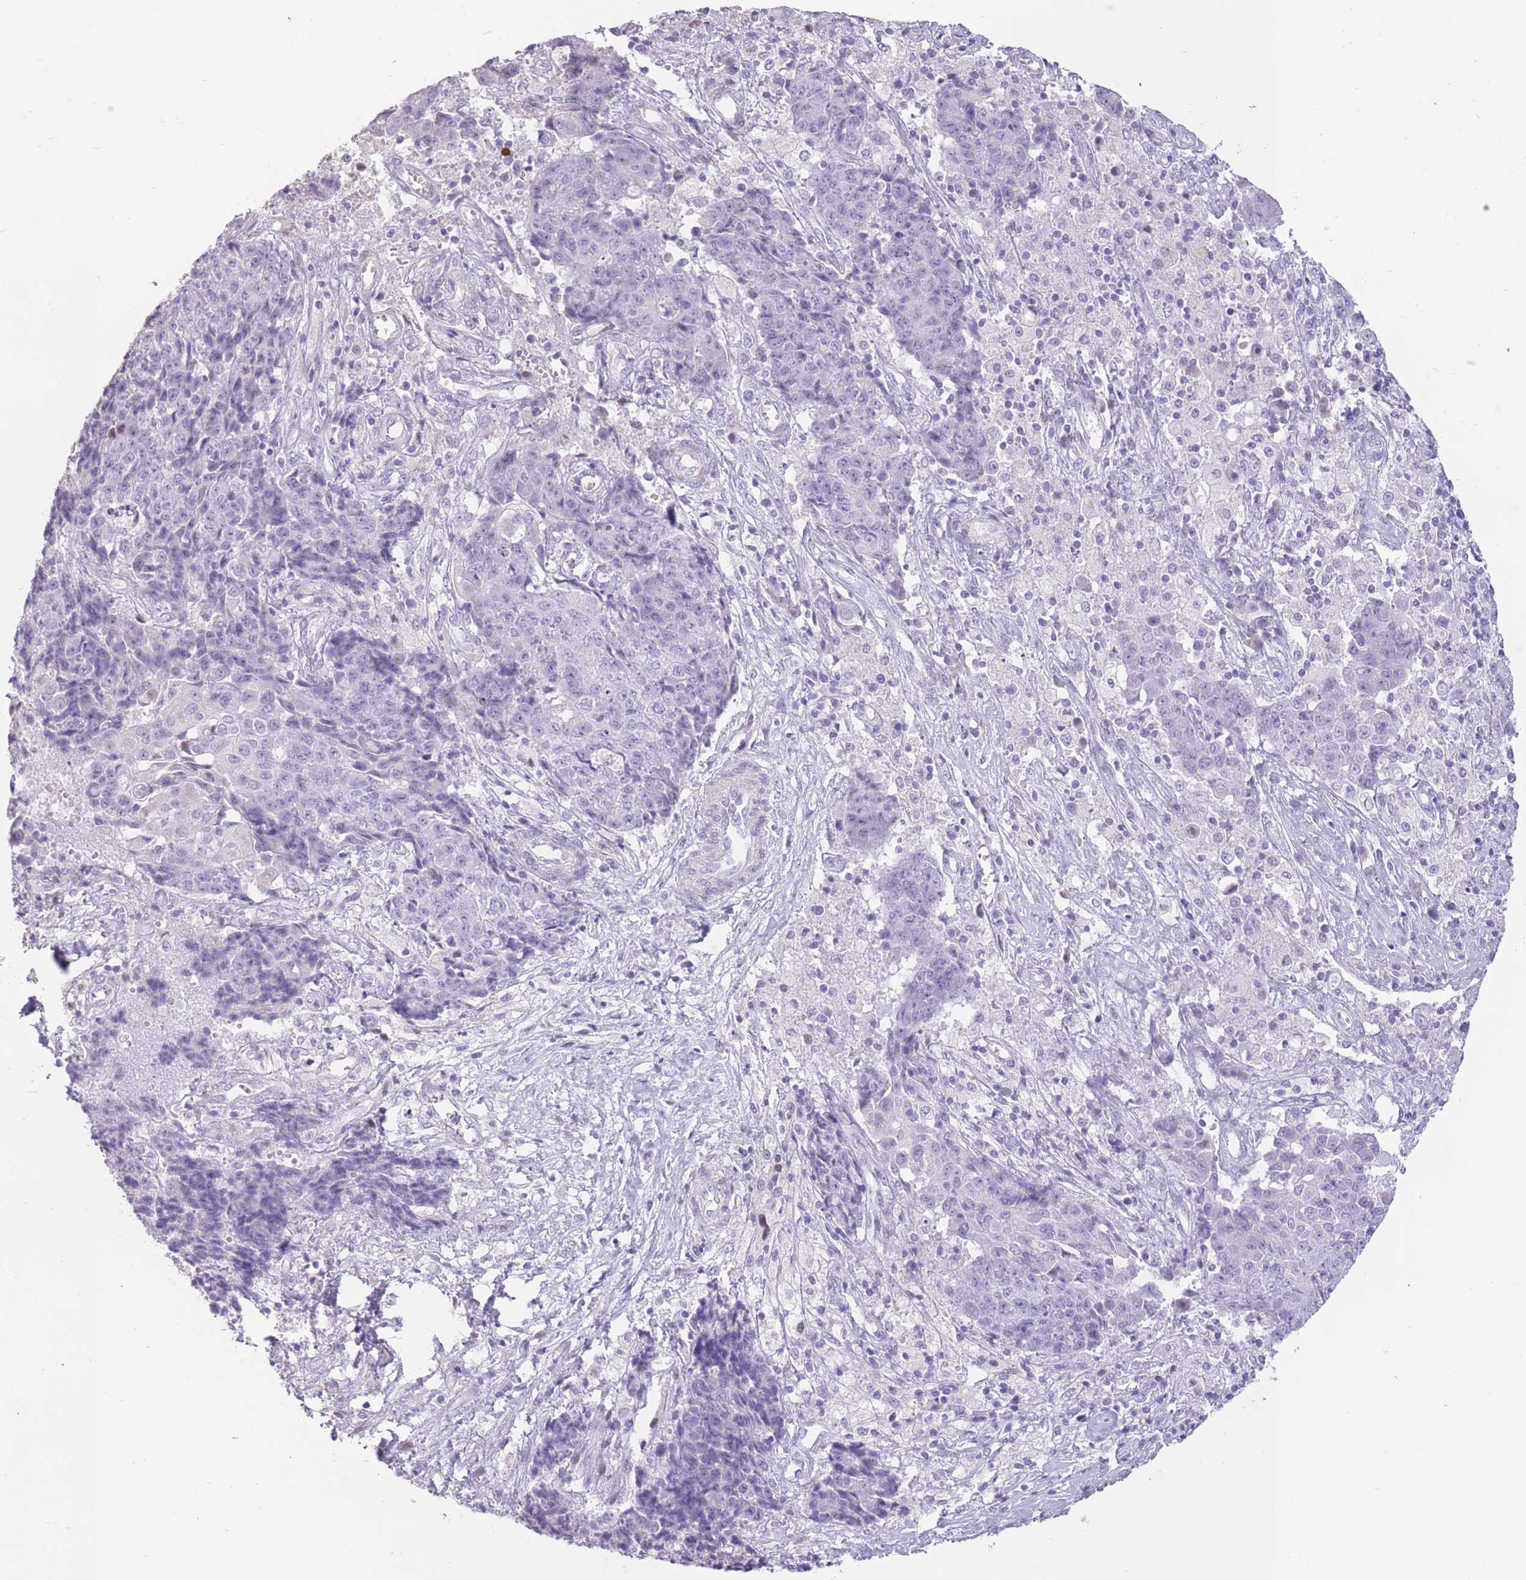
{"staining": {"intensity": "negative", "quantity": "none", "location": "none"}, "tissue": "ovarian cancer", "cell_type": "Tumor cells", "image_type": "cancer", "snomed": [{"axis": "morphology", "description": "Carcinoma, endometroid"}, {"axis": "topography", "description": "Ovary"}], "caption": "A high-resolution image shows immunohistochemistry (IHC) staining of ovarian cancer, which shows no significant positivity in tumor cells.", "gene": "WDR70", "patient": {"sex": "female", "age": 42}}